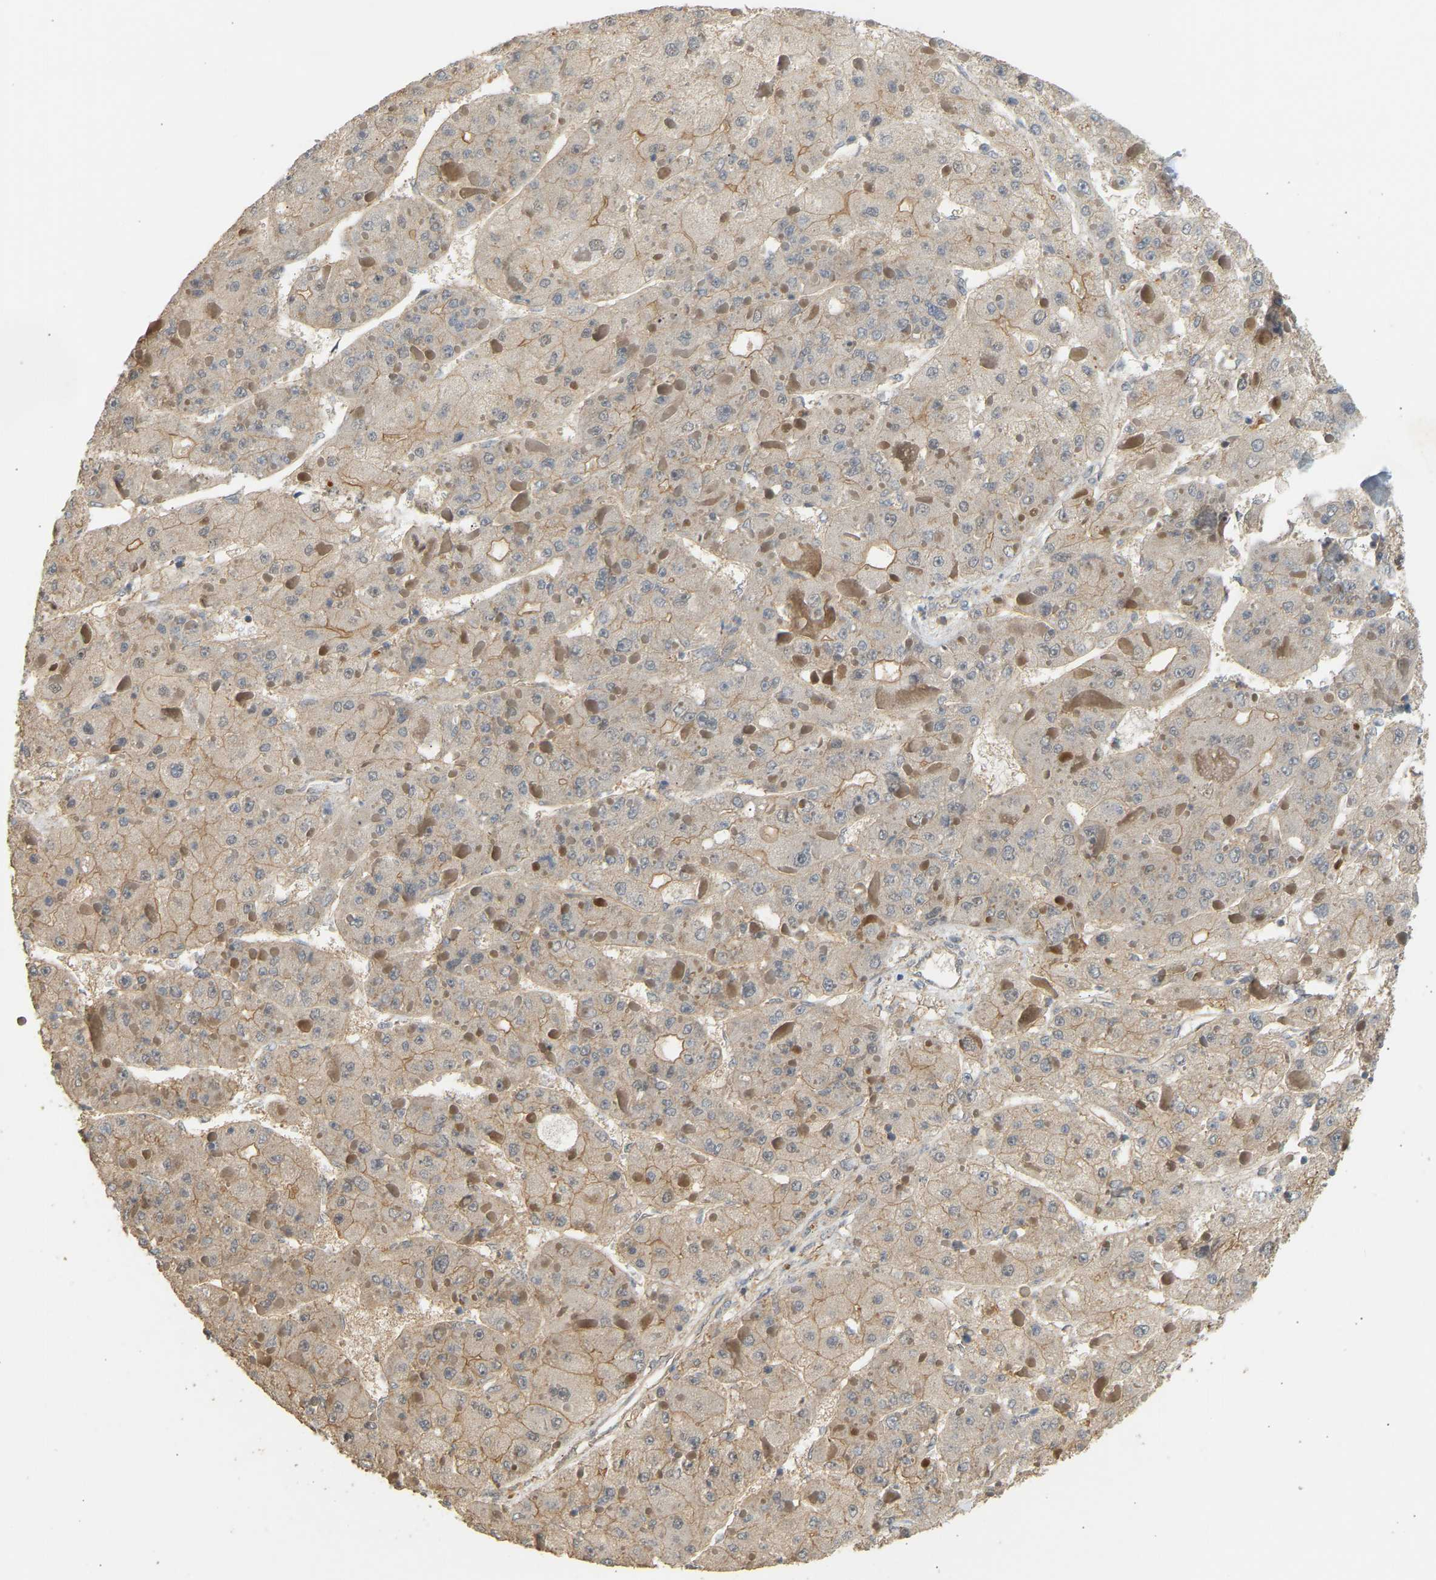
{"staining": {"intensity": "weak", "quantity": ">75%", "location": "cytoplasmic/membranous"}, "tissue": "liver cancer", "cell_type": "Tumor cells", "image_type": "cancer", "snomed": [{"axis": "morphology", "description": "Carcinoma, Hepatocellular, NOS"}, {"axis": "topography", "description": "Liver"}], "caption": "Immunohistochemical staining of liver hepatocellular carcinoma demonstrates weak cytoplasmic/membranous protein expression in approximately >75% of tumor cells.", "gene": "RGL1", "patient": {"sex": "female", "age": 73}}